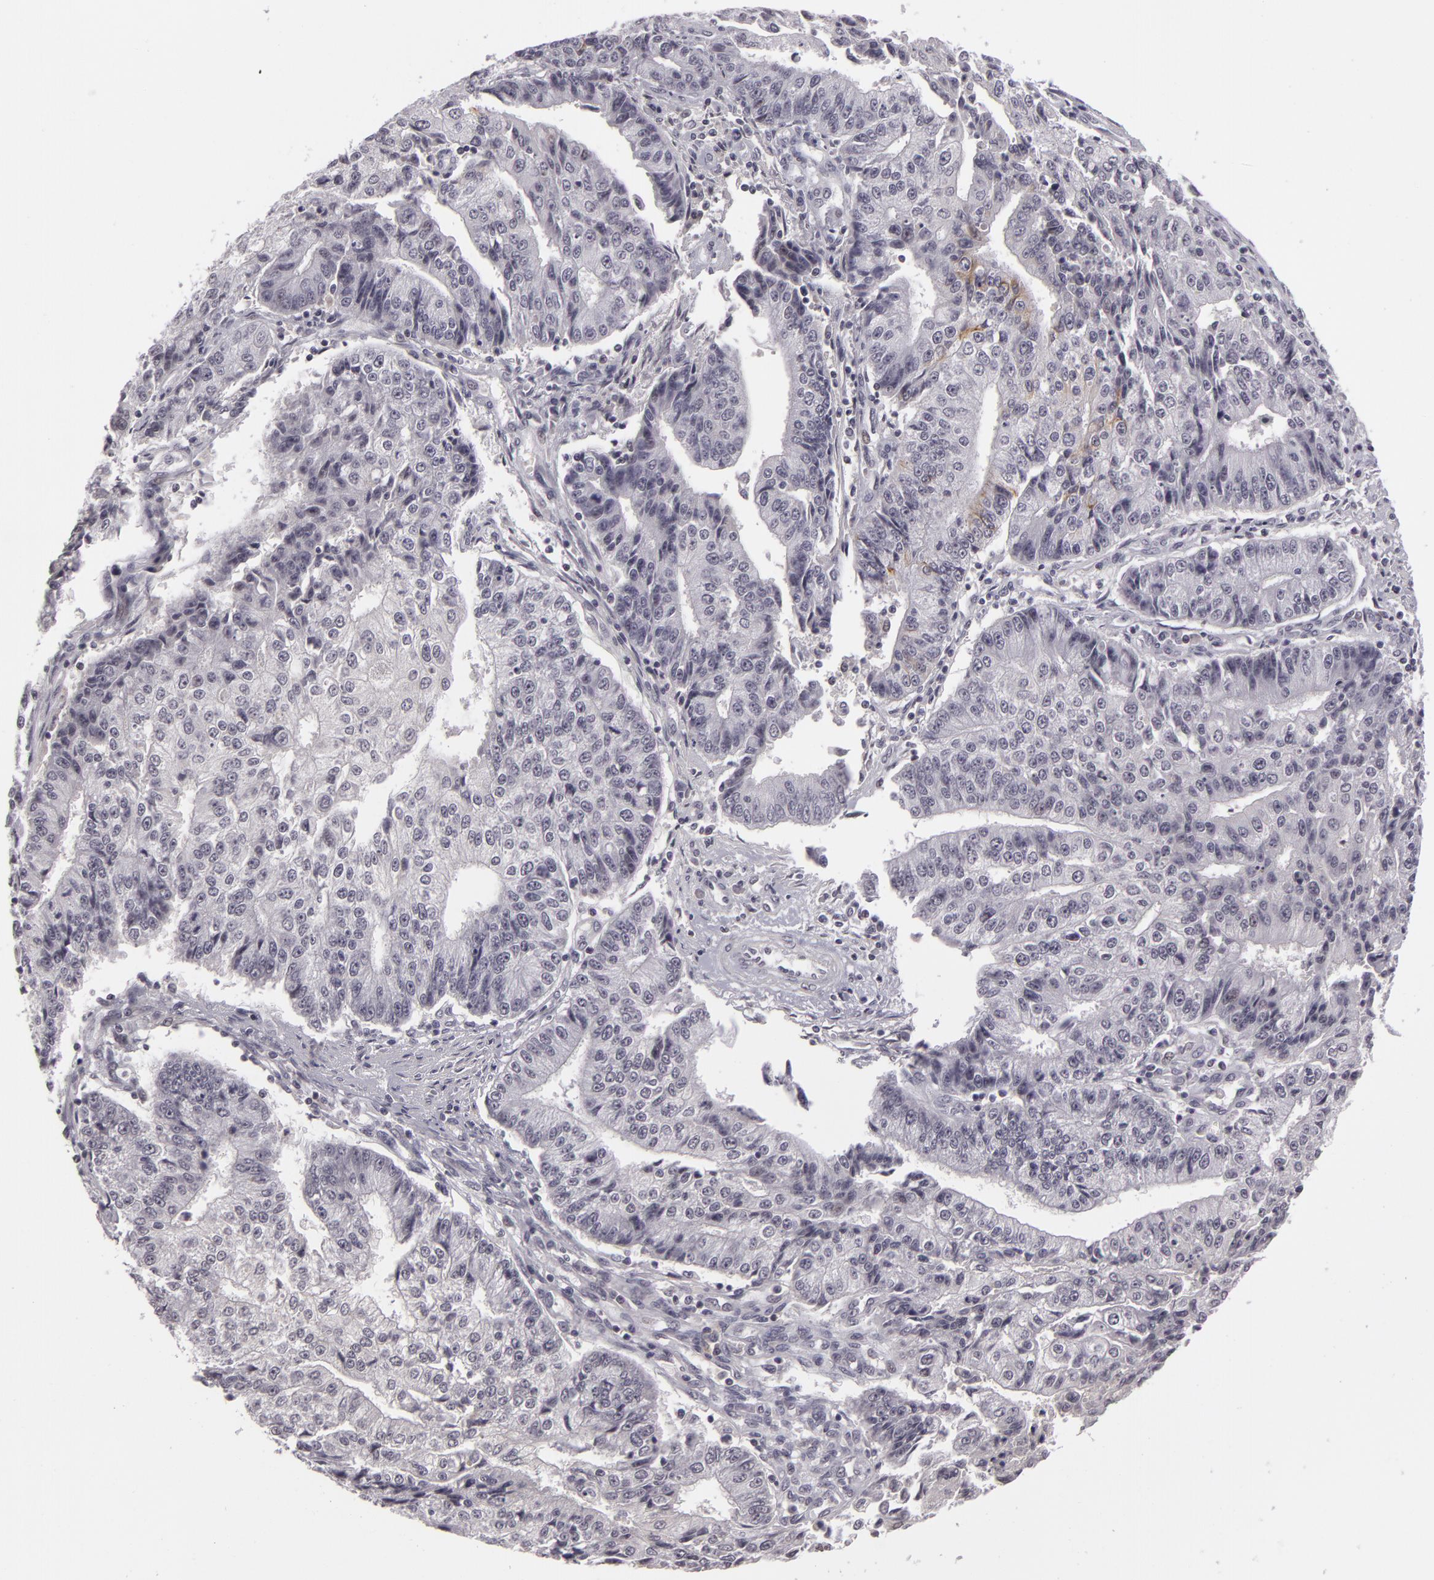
{"staining": {"intensity": "negative", "quantity": "none", "location": "none"}, "tissue": "endometrial cancer", "cell_type": "Tumor cells", "image_type": "cancer", "snomed": [{"axis": "morphology", "description": "Adenocarcinoma, NOS"}, {"axis": "topography", "description": "Endometrium"}], "caption": "Protein analysis of endometrial cancer shows no significant expression in tumor cells.", "gene": "RRP7A", "patient": {"sex": "female", "age": 75}}